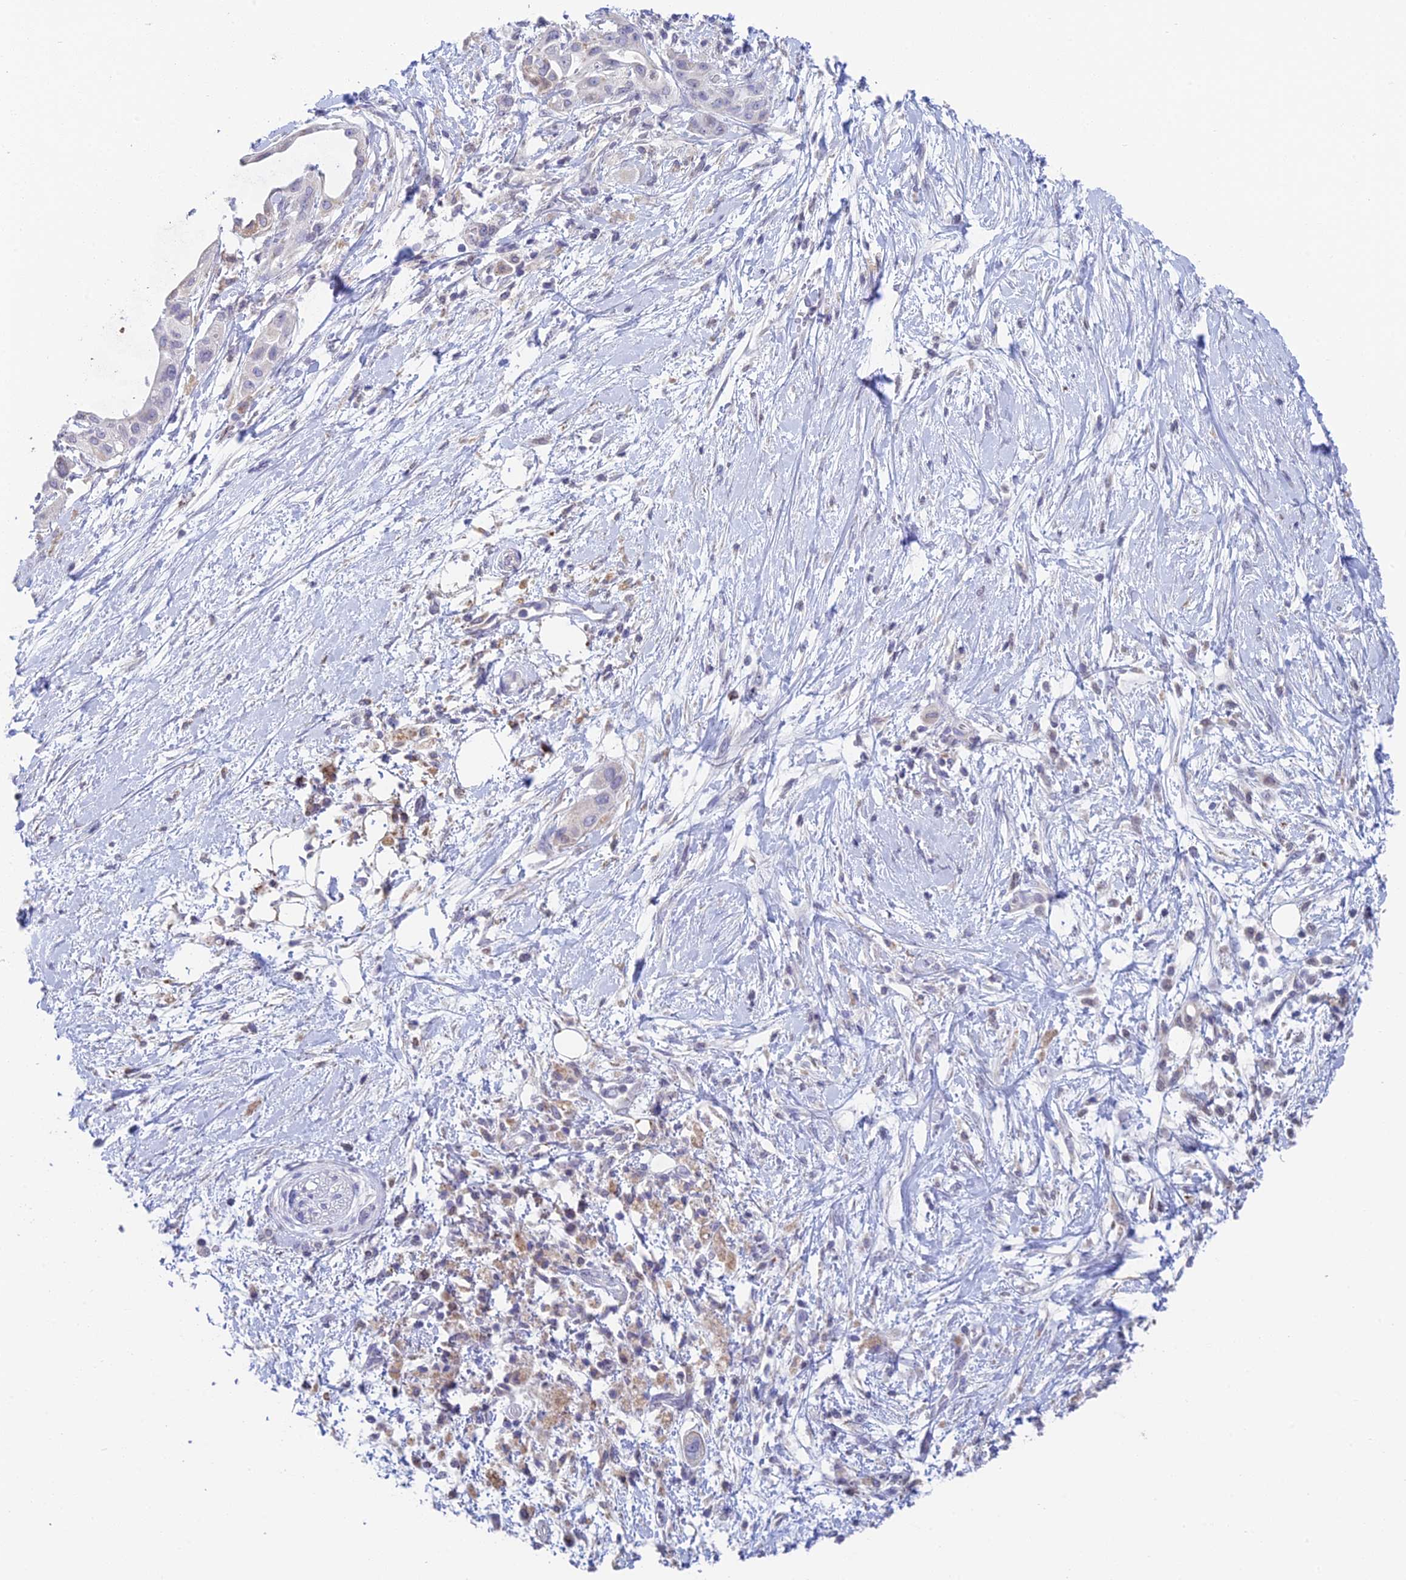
{"staining": {"intensity": "moderate", "quantity": "<25%", "location": "cytoplasmic/membranous"}, "tissue": "pancreatic cancer", "cell_type": "Tumor cells", "image_type": "cancer", "snomed": [{"axis": "morphology", "description": "Adenocarcinoma, NOS"}, {"axis": "topography", "description": "Pancreas"}], "caption": "An immunohistochemistry photomicrograph of tumor tissue is shown. Protein staining in brown shows moderate cytoplasmic/membranous positivity in pancreatic adenocarcinoma within tumor cells. (DAB IHC, brown staining for protein, blue staining for nuclei).", "gene": "REXO5", "patient": {"sex": "male", "age": 68}}